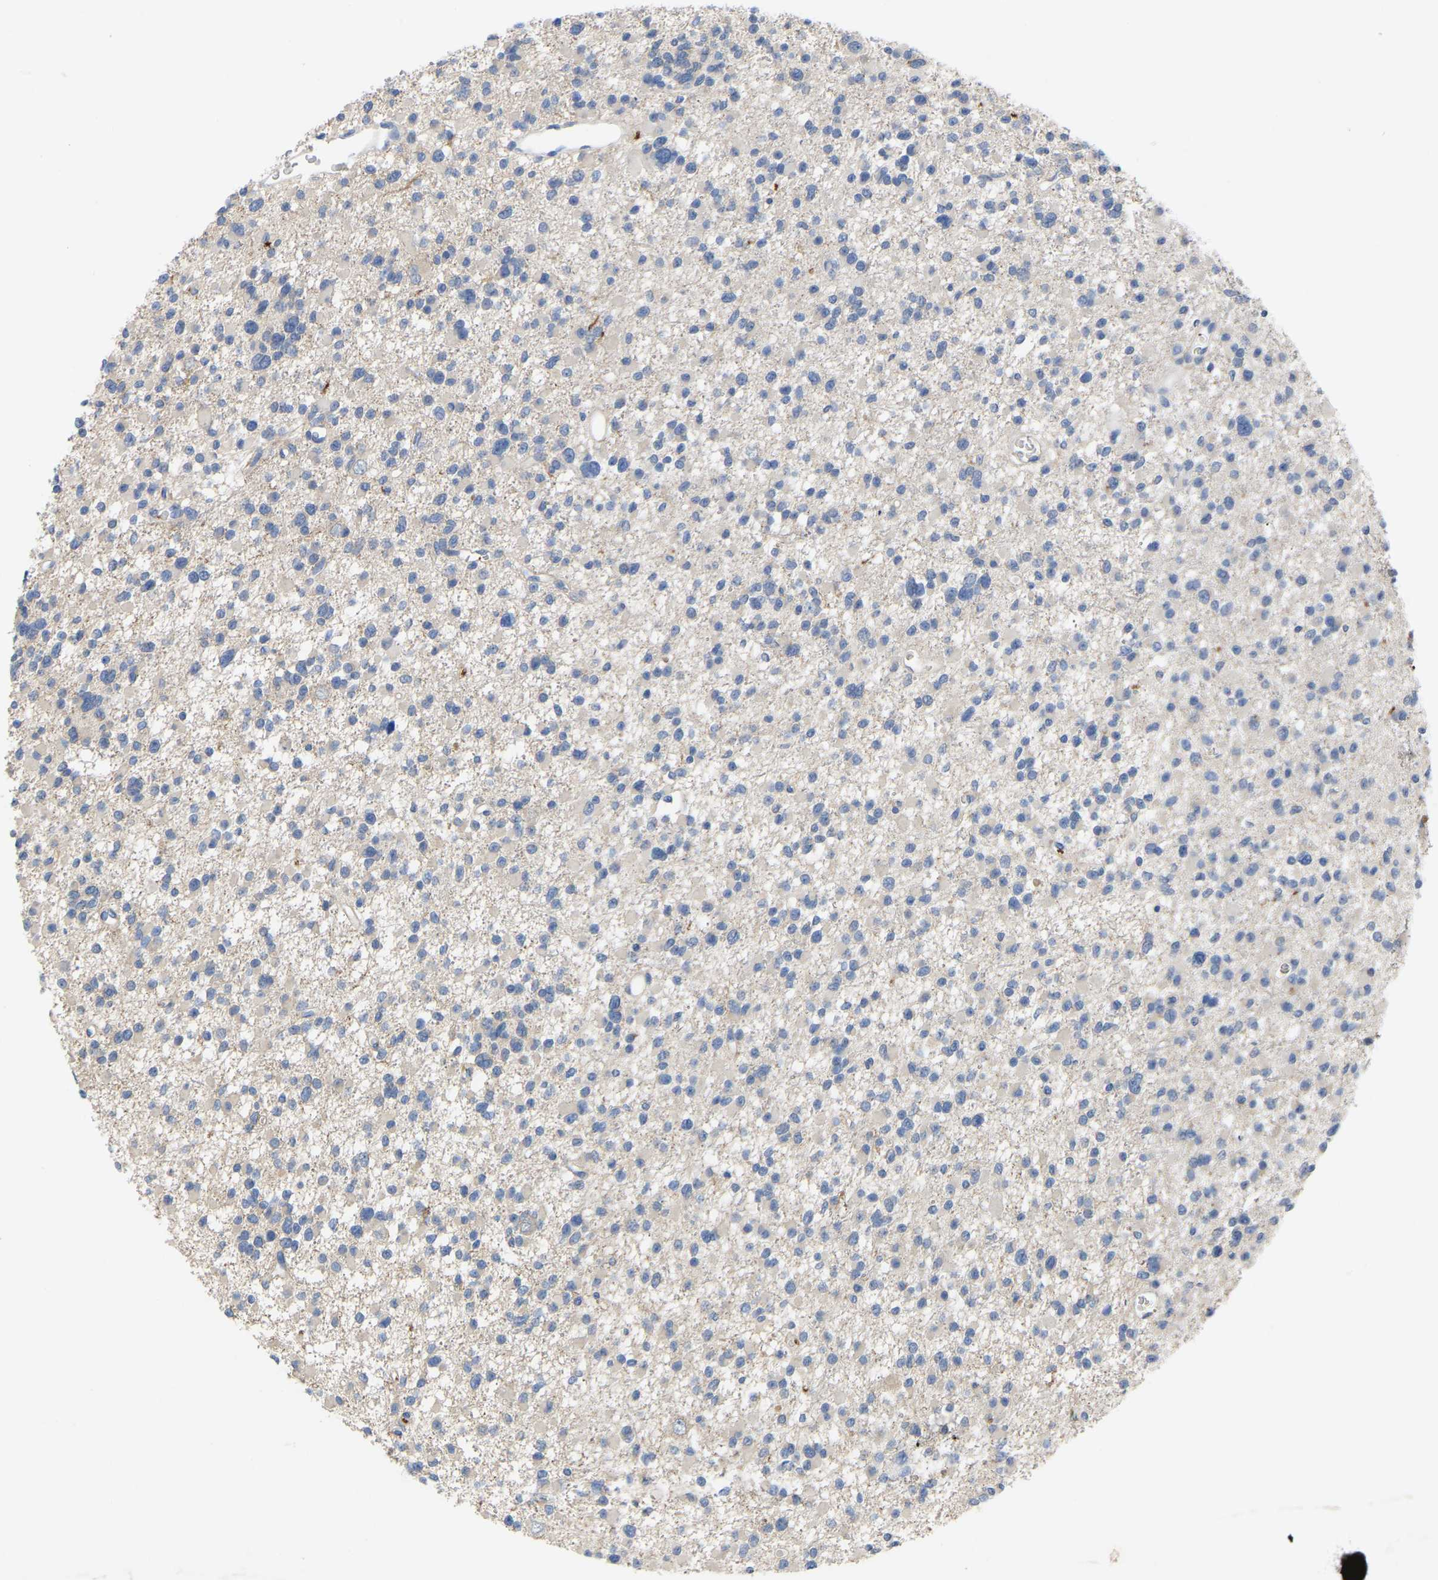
{"staining": {"intensity": "negative", "quantity": "none", "location": "none"}, "tissue": "glioma", "cell_type": "Tumor cells", "image_type": "cancer", "snomed": [{"axis": "morphology", "description": "Glioma, malignant, Low grade"}, {"axis": "topography", "description": "Brain"}], "caption": "The IHC micrograph has no significant expression in tumor cells of glioma tissue. The staining was performed using DAB (3,3'-diaminobenzidine) to visualize the protein expression in brown, while the nuclei were stained in blue with hematoxylin (Magnification: 20x).", "gene": "ZNF449", "patient": {"sex": "female", "age": 22}}